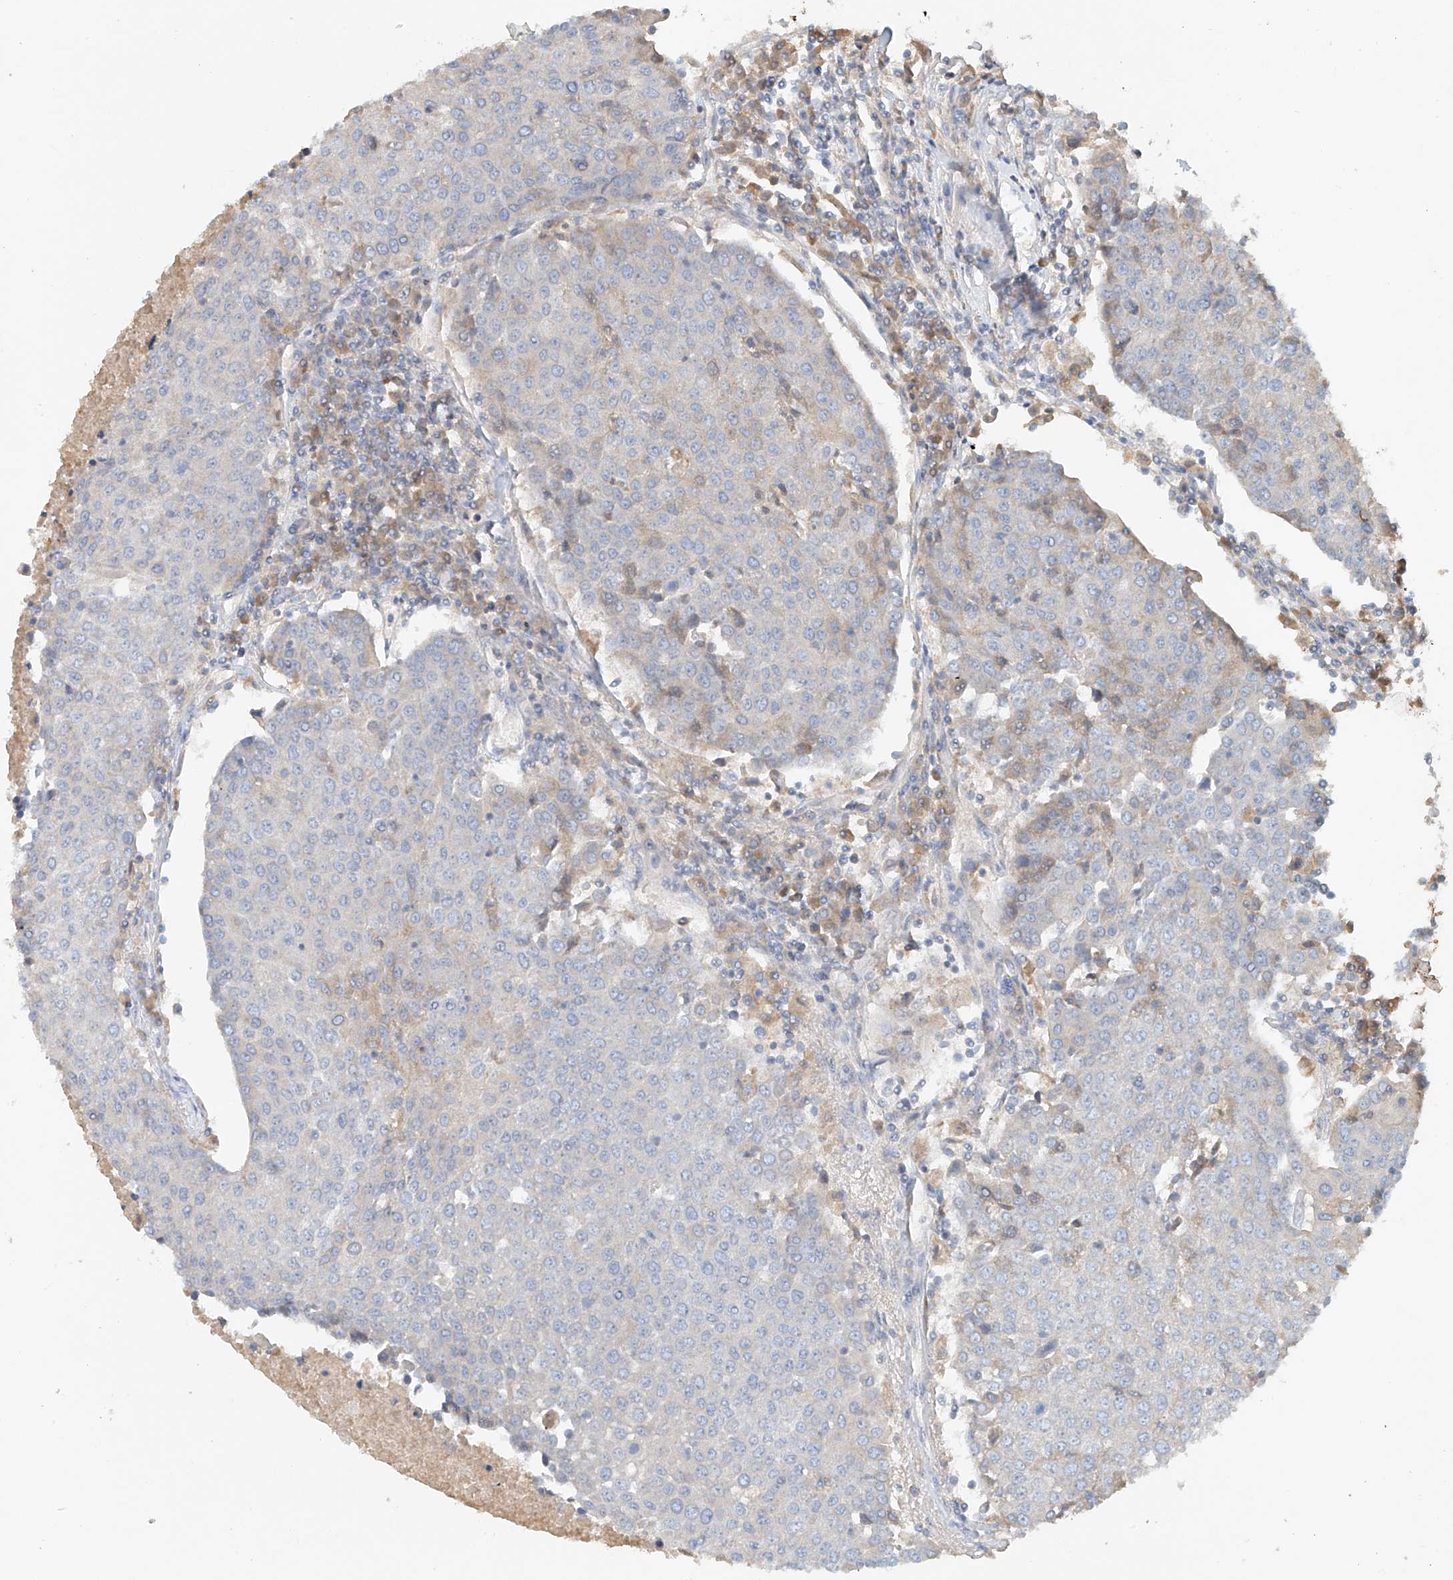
{"staining": {"intensity": "negative", "quantity": "none", "location": "none"}, "tissue": "urothelial cancer", "cell_type": "Tumor cells", "image_type": "cancer", "snomed": [{"axis": "morphology", "description": "Urothelial carcinoma, High grade"}, {"axis": "topography", "description": "Urinary bladder"}], "caption": "Tumor cells are negative for brown protein staining in high-grade urothelial carcinoma.", "gene": "GNB1L", "patient": {"sex": "female", "age": 85}}